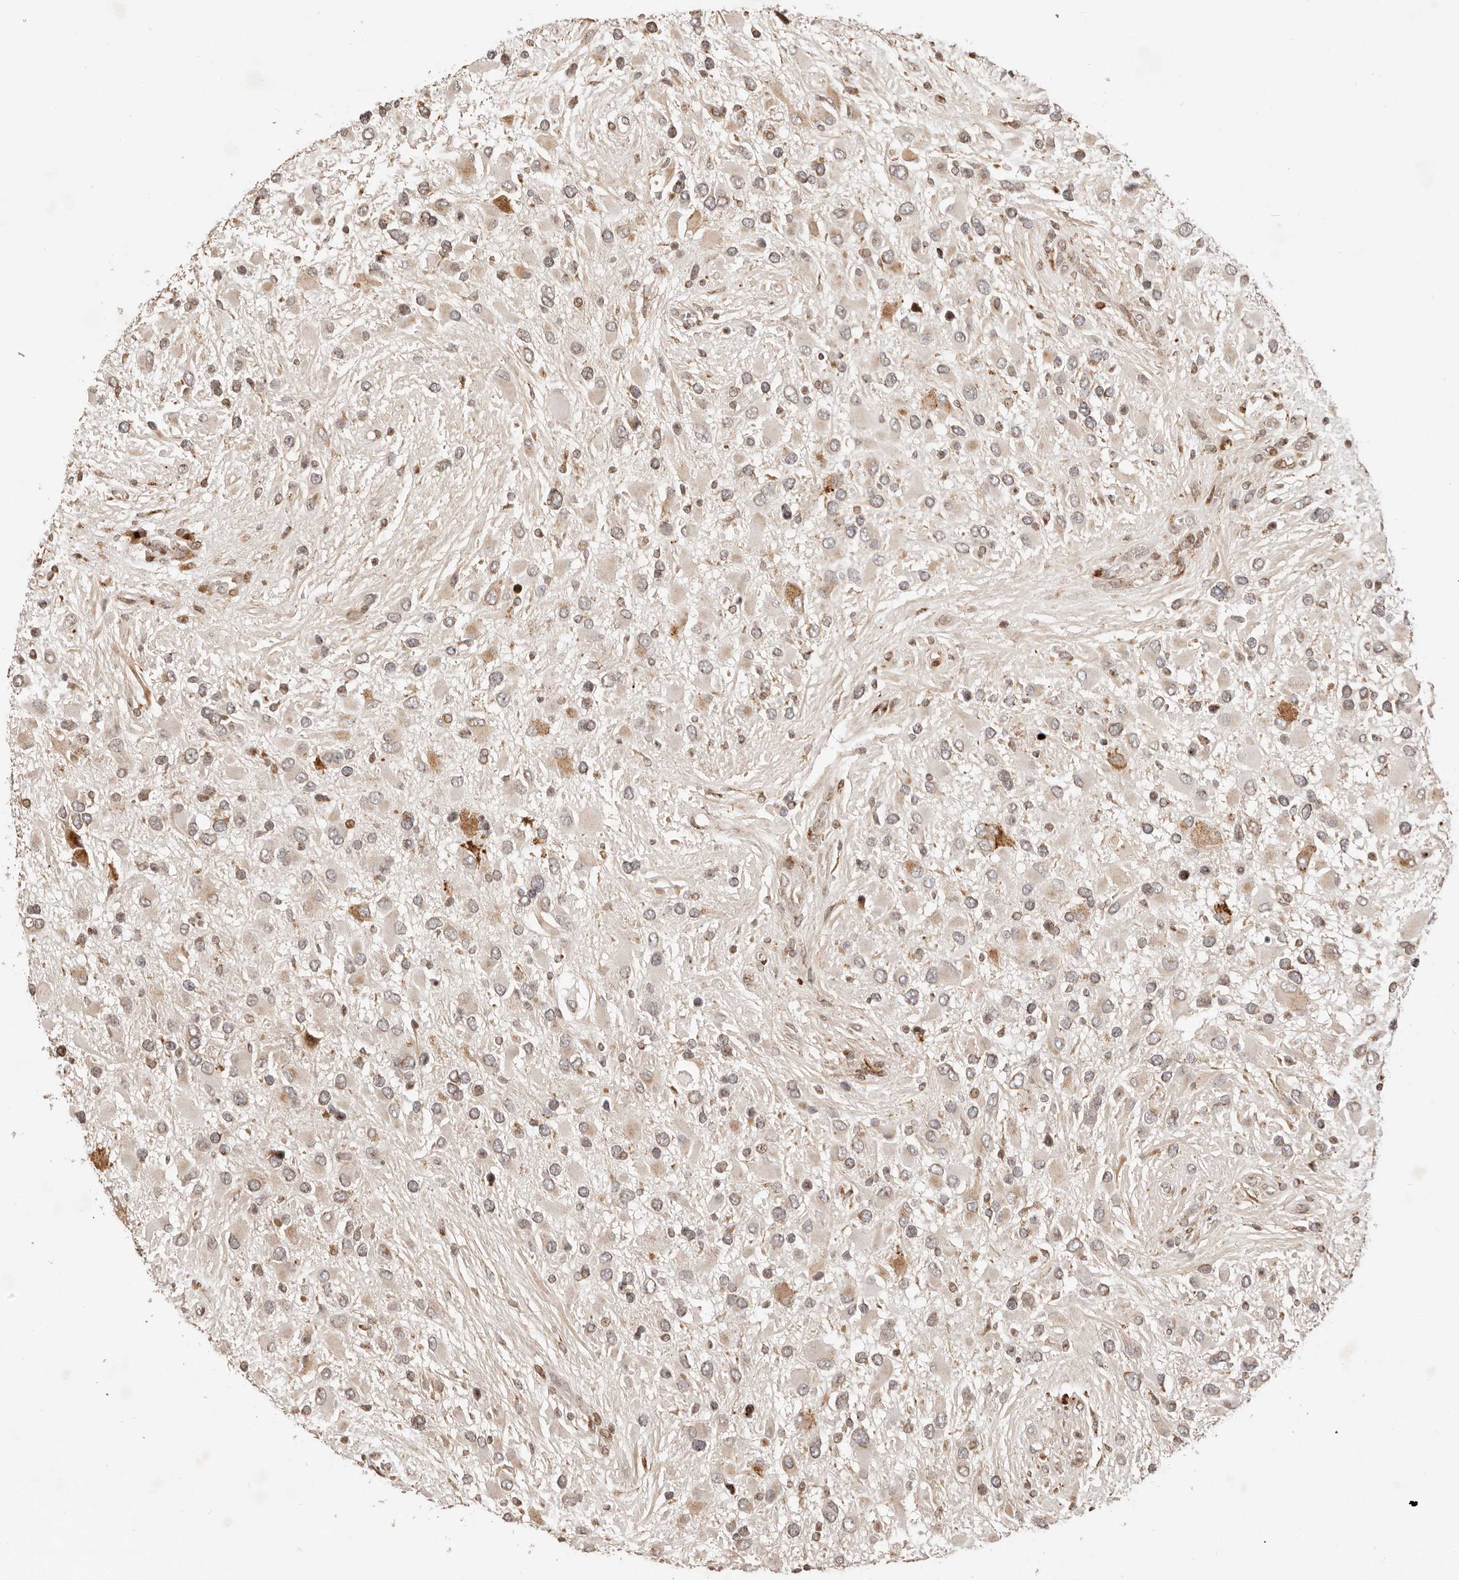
{"staining": {"intensity": "negative", "quantity": "none", "location": "none"}, "tissue": "glioma", "cell_type": "Tumor cells", "image_type": "cancer", "snomed": [{"axis": "morphology", "description": "Glioma, malignant, High grade"}, {"axis": "topography", "description": "Brain"}], "caption": "DAB (3,3'-diaminobenzidine) immunohistochemical staining of glioma demonstrates no significant staining in tumor cells.", "gene": "TRIM4", "patient": {"sex": "male", "age": 53}}